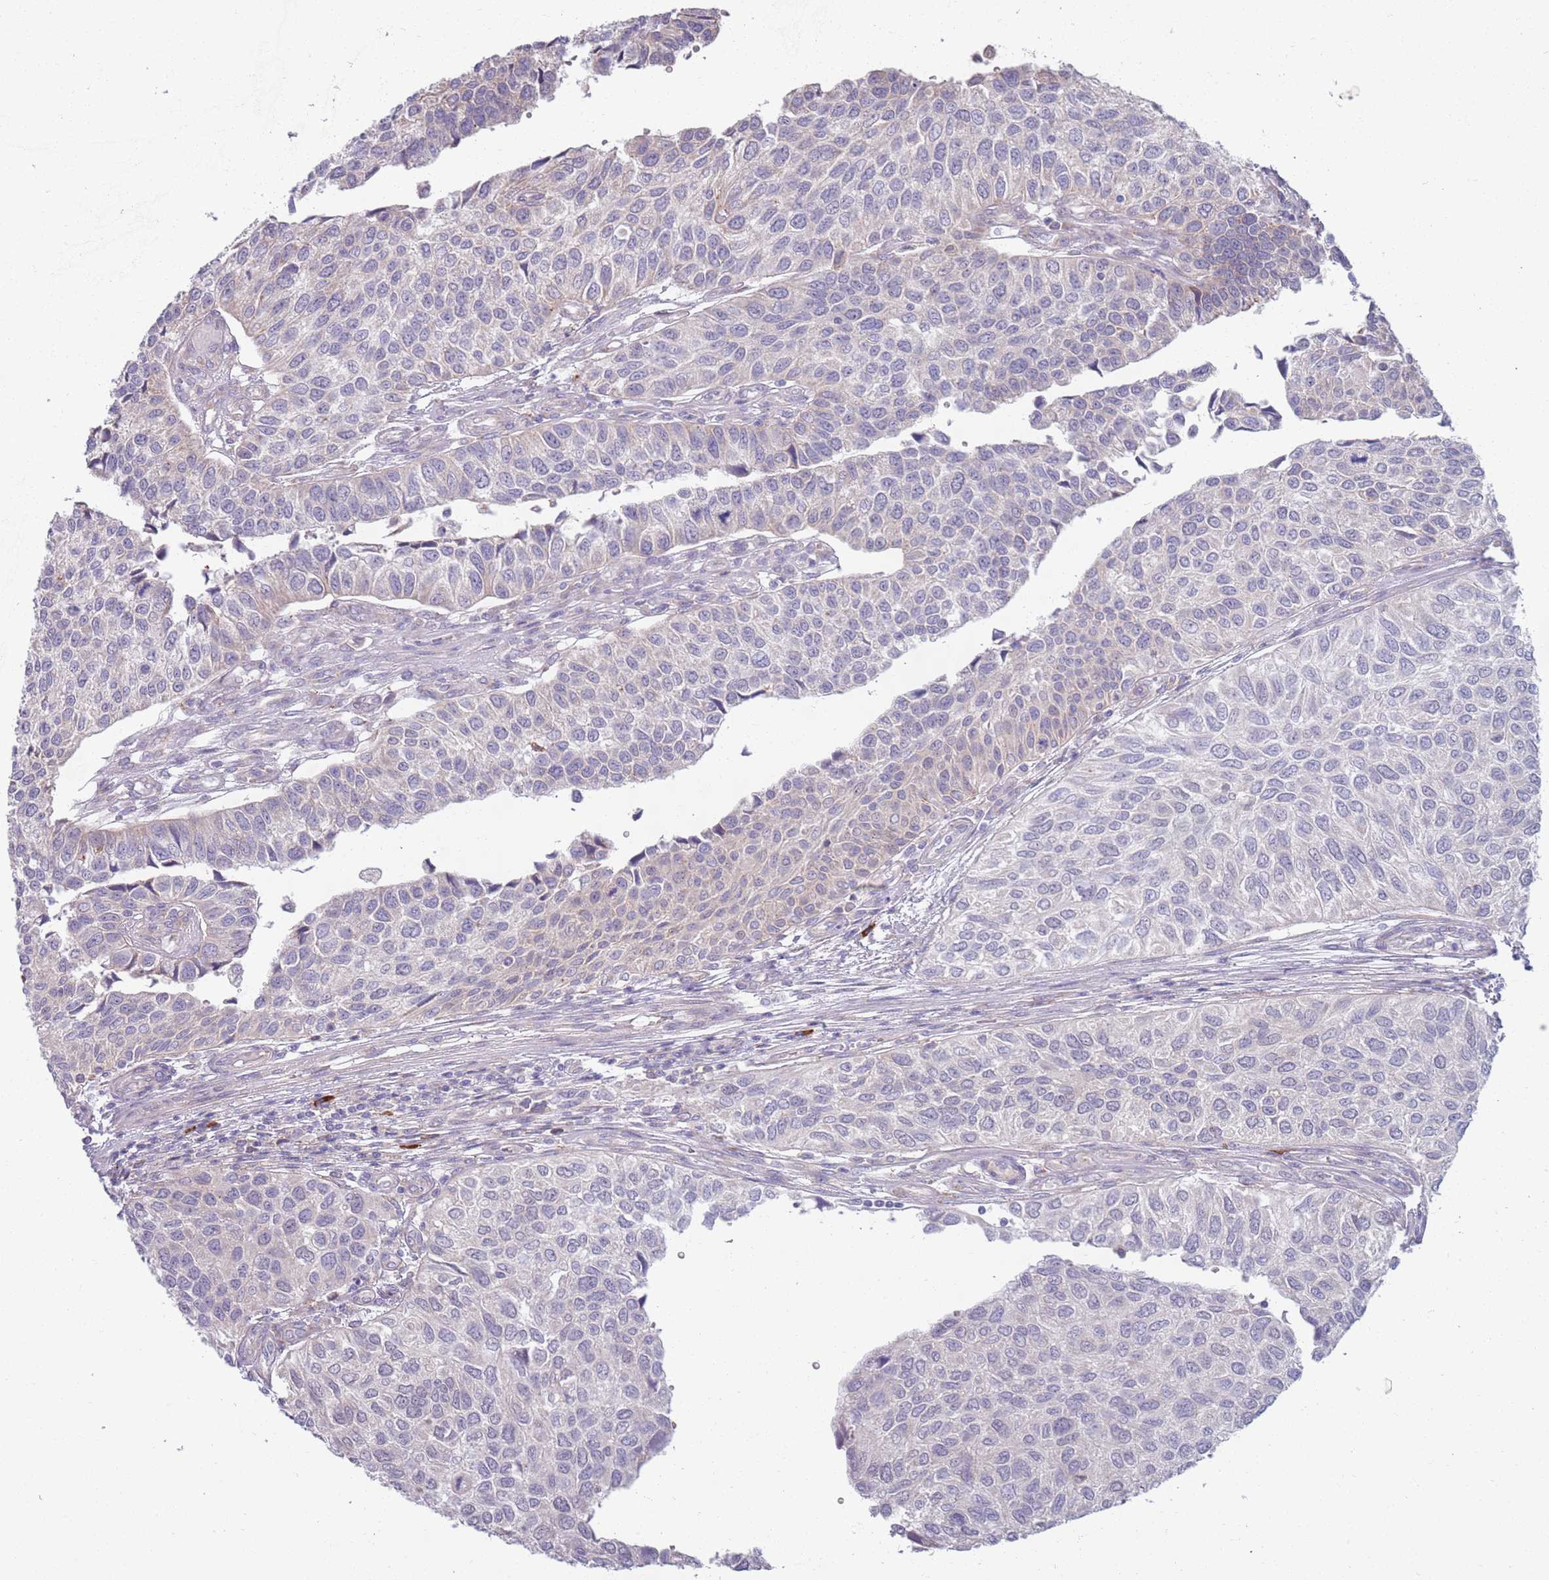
{"staining": {"intensity": "negative", "quantity": "none", "location": "none"}, "tissue": "urothelial cancer", "cell_type": "Tumor cells", "image_type": "cancer", "snomed": [{"axis": "morphology", "description": "Urothelial carcinoma, NOS"}, {"axis": "topography", "description": "Urinary bladder"}], "caption": "DAB (3,3'-diaminobenzidine) immunohistochemical staining of human urothelial cancer demonstrates no significant expression in tumor cells.", "gene": "LTB", "patient": {"sex": "male", "age": 55}}